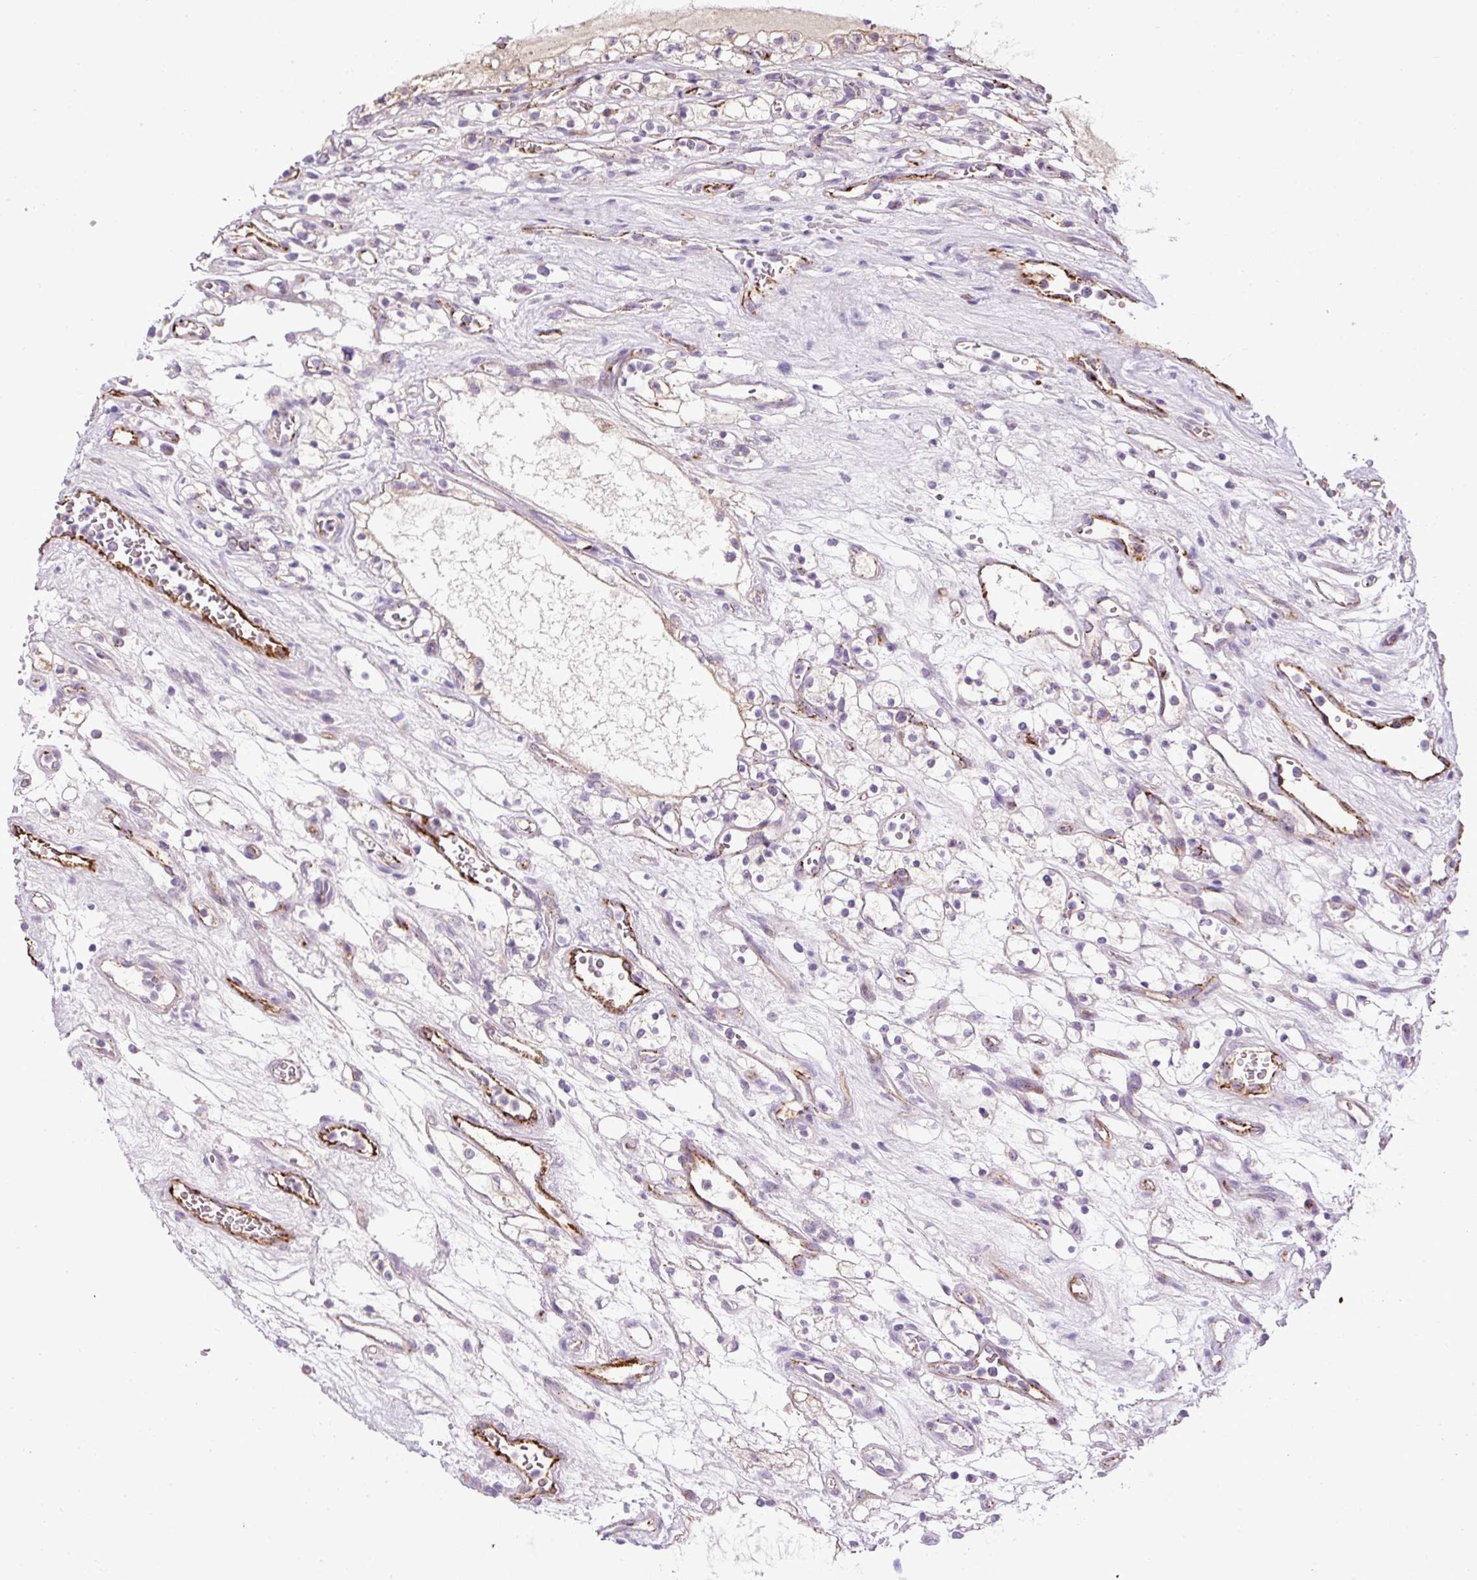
{"staining": {"intensity": "negative", "quantity": "none", "location": "none"}, "tissue": "renal cancer", "cell_type": "Tumor cells", "image_type": "cancer", "snomed": [{"axis": "morphology", "description": "Adenocarcinoma, NOS"}, {"axis": "topography", "description": "Kidney"}], "caption": "Immunohistochemistry histopathology image of renal cancer (adenocarcinoma) stained for a protein (brown), which displays no expression in tumor cells. The staining was performed using DAB (3,3'-diaminobenzidine) to visualize the protein expression in brown, while the nuclei were stained in blue with hematoxylin (Magnification: 20x).", "gene": "LEFTY2", "patient": {"sex": "female", "age": 69}}